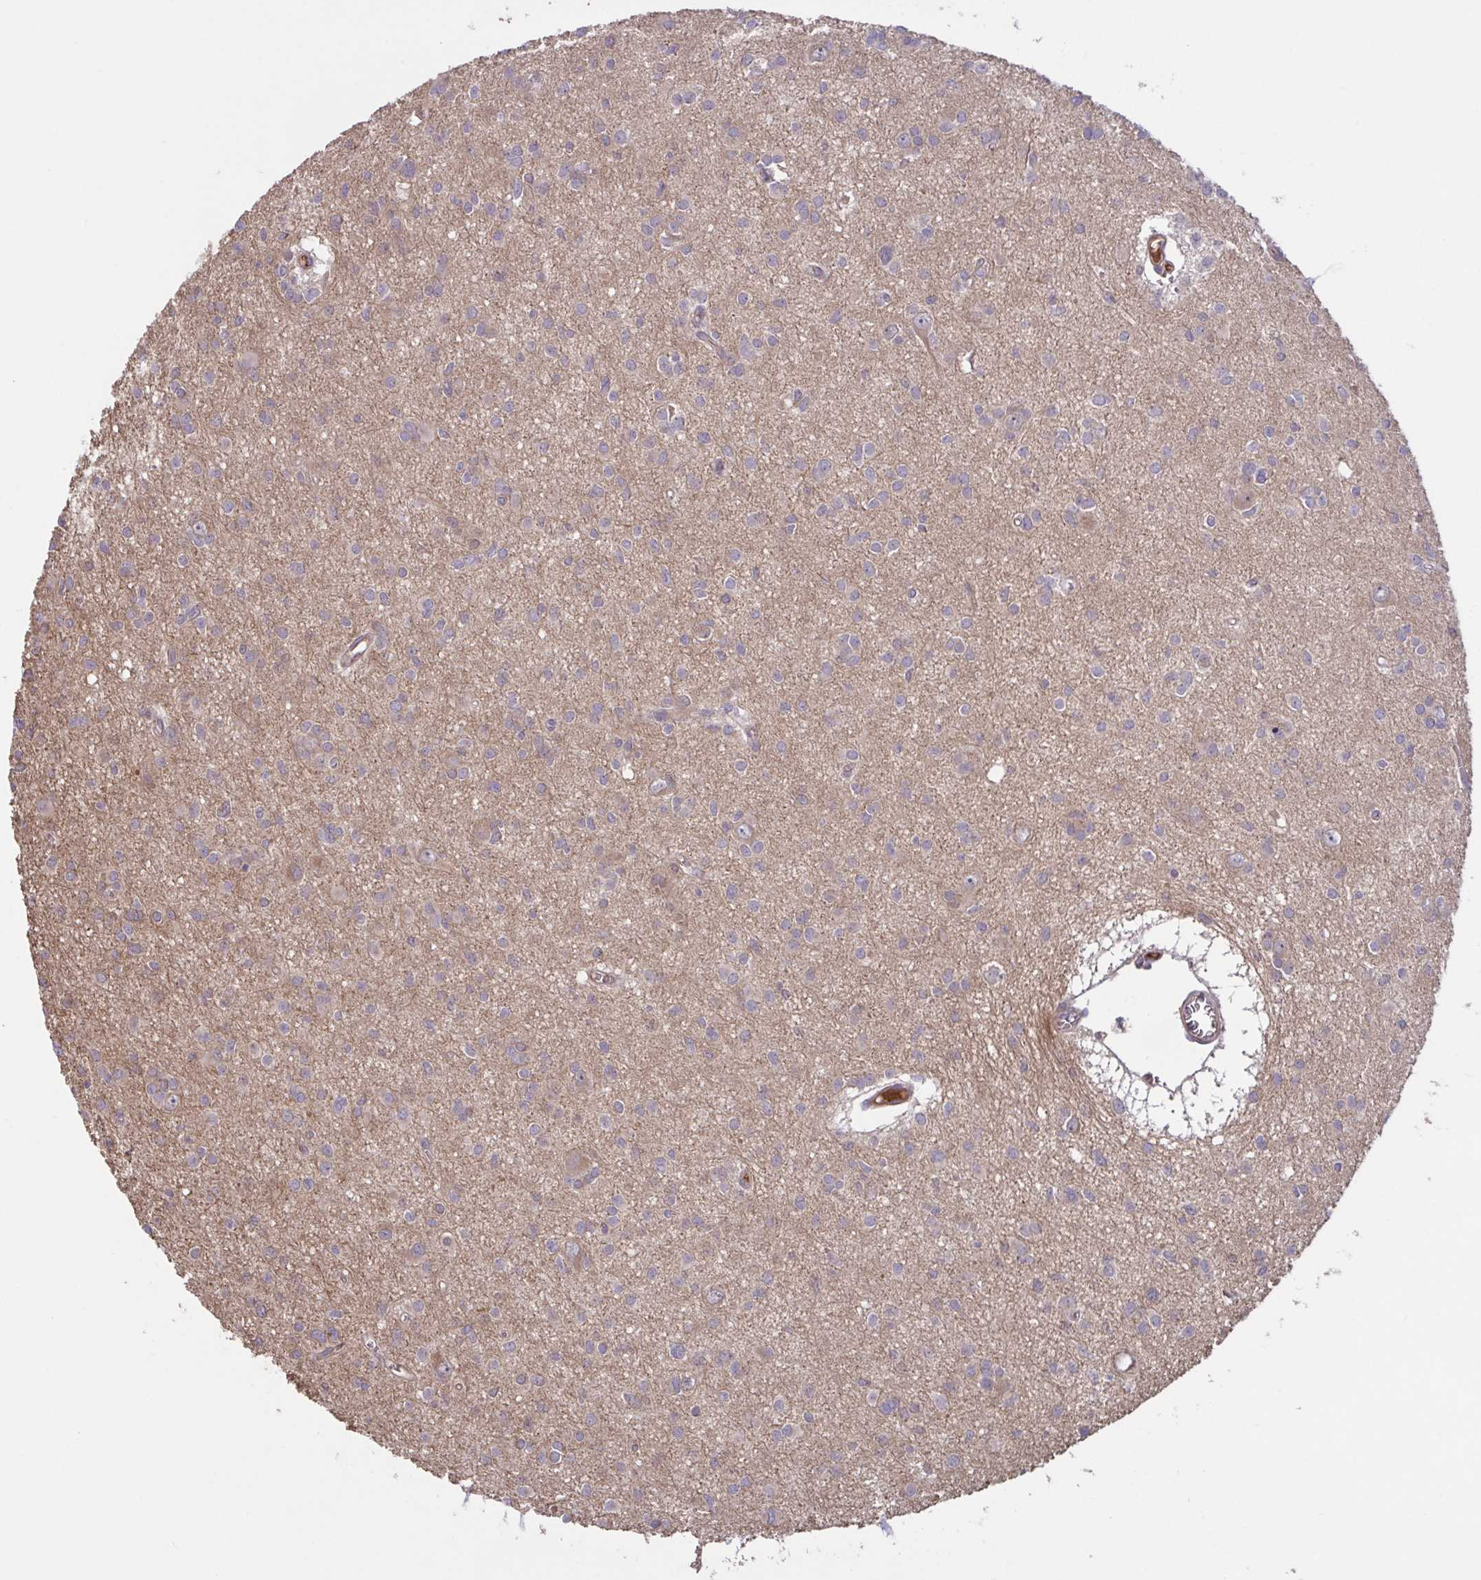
{"staining": {"intensity": "negative", "quantity": "none", "location": "none"}, "tissue": "glioma", "cell_type": "Tumor cells", "image_type": "cancer", "snomed": [{"axis": "morphology", "description": "Glioma, malignant, High grade"}, {"axis": "topography", "description": "Brain"}], "caption": "High-grade glioma (malignant) was stained to show a protein in brown. There is no significant staining in tumor cells. (DAB IHC, high magnification).", "gene": "IL1R1", "patient": {"sex": "male", "age": 23}}